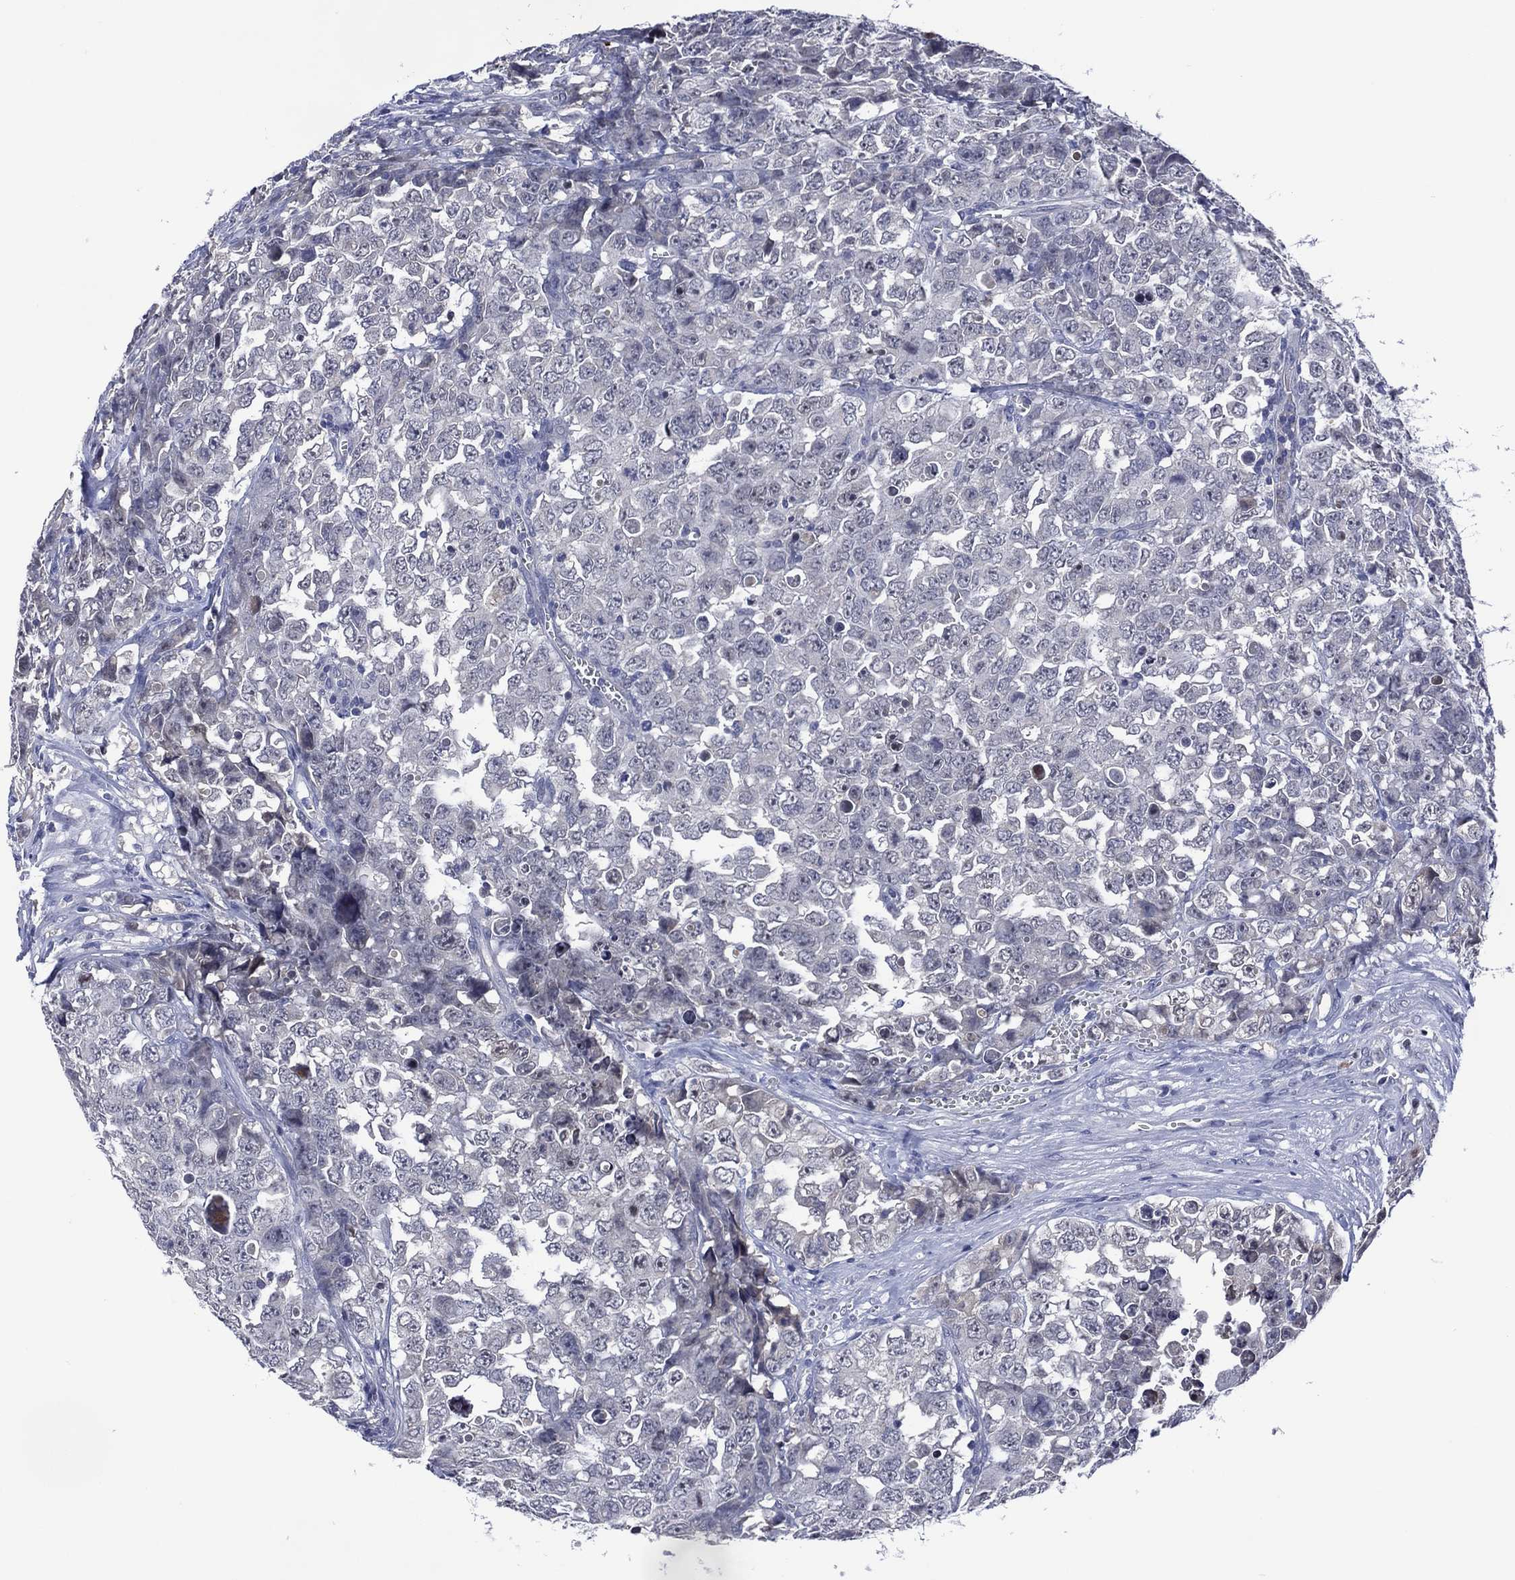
{"staining": {"intensity": "negative", "quantity": "none", "location": "none"}, "tissue": "testis cancer", "cell_type": "Tumor cells", "image_type": "cancer", "snomed": [{"axis": "morphology", "description": "Carcinoma, Embryonal, NOS"}, {"axis": "topography", "description": "Testis"}], "caption": "Immunohistochemical staining of embryonal carcinoma (testis) demonstrates no significant expression in tumor cells.", "gene": "USP26", "patient": {"sex": "male", "age": 23}}